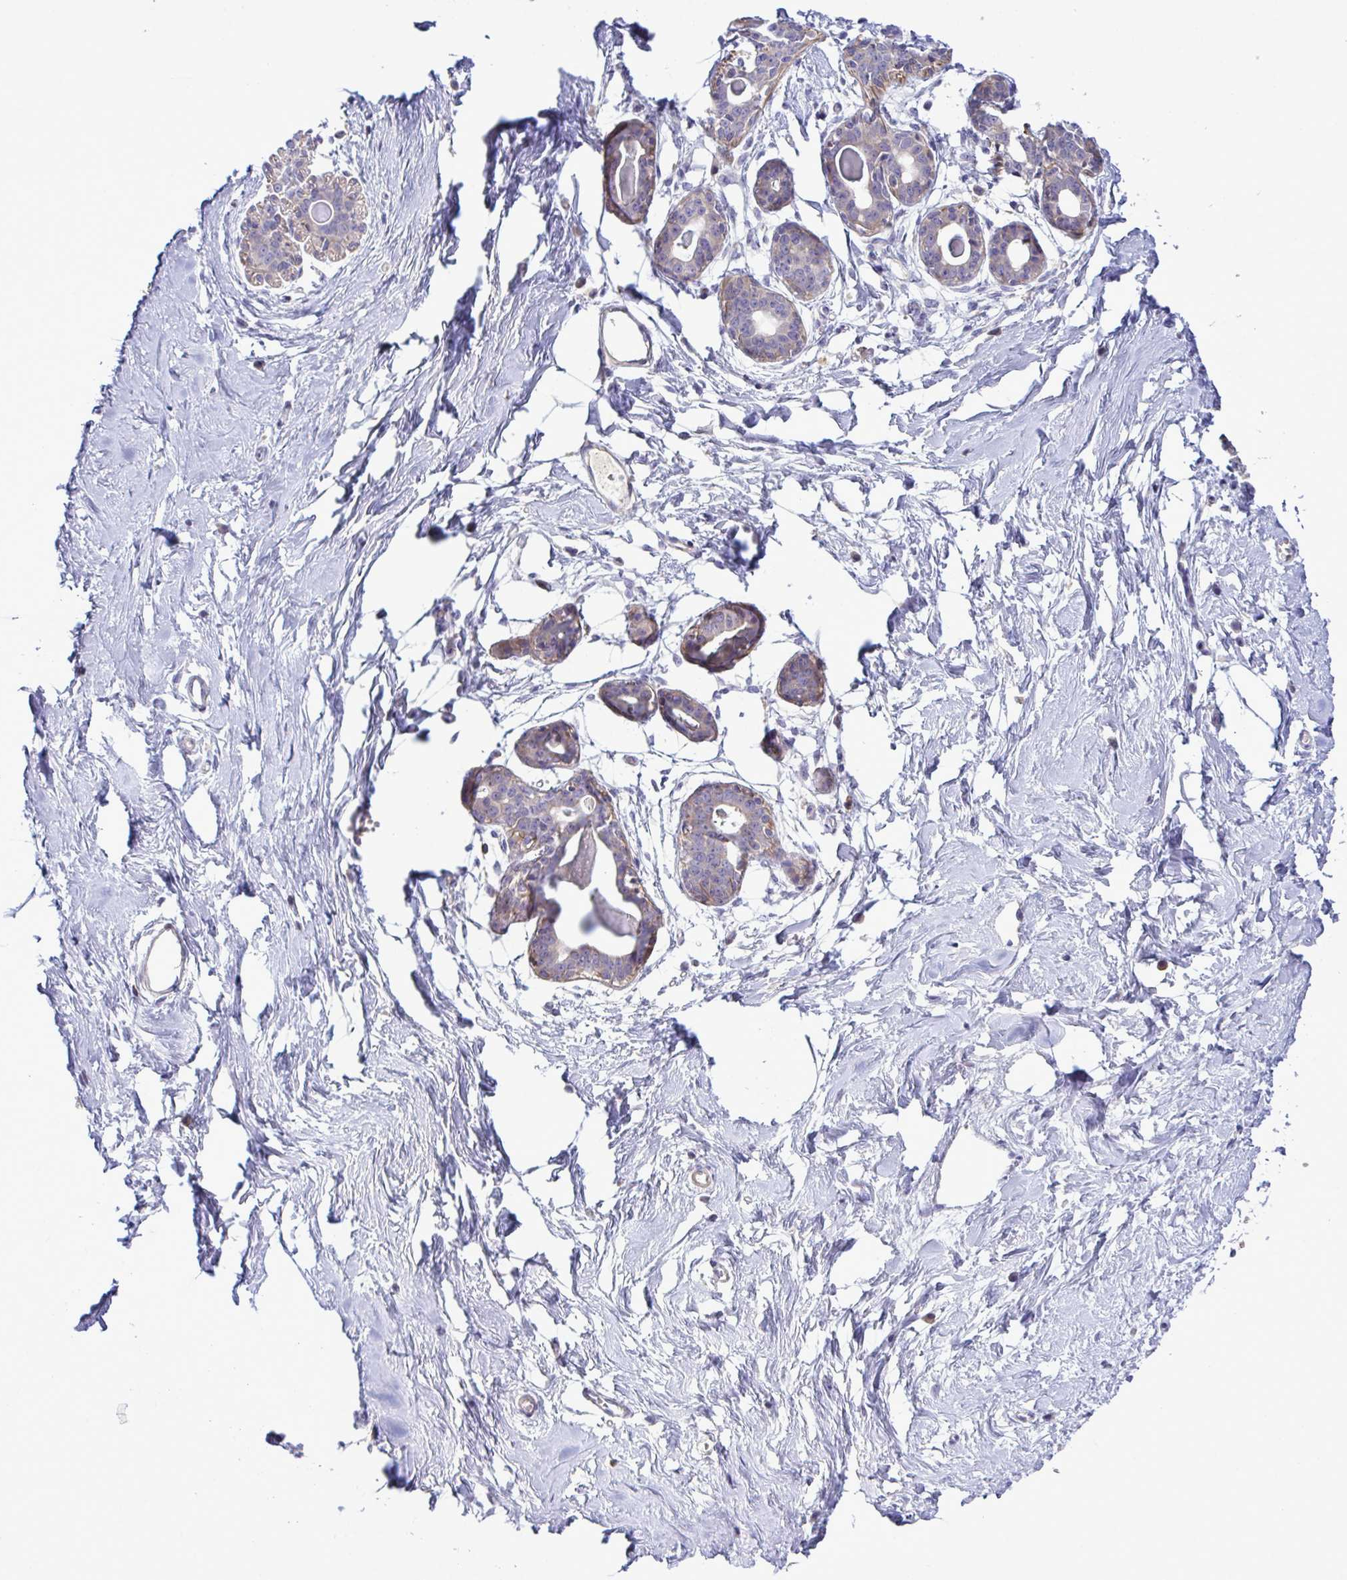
{"staining": {"intensity": "negative", "quantity": "none", "location": "none"}, "tissue": "breast", "cell_type": "Adipocytes", "image_type": "normal", "snomed": [{"axis": "morphology", "description": "Normal tissue, NOS"}, {"axis": "topography", "description": "Breast"}], "caption": "The histopathology image reveals no significant positivity in adipocytes of breast. The staining is performed using DAB (3,3'-diaminobenzidine) brown chromogen with nuclei counter-stained in using hematoxylin.", "gene": "SYNPO2L", "patient": {"sex": "female", "age": 45}}